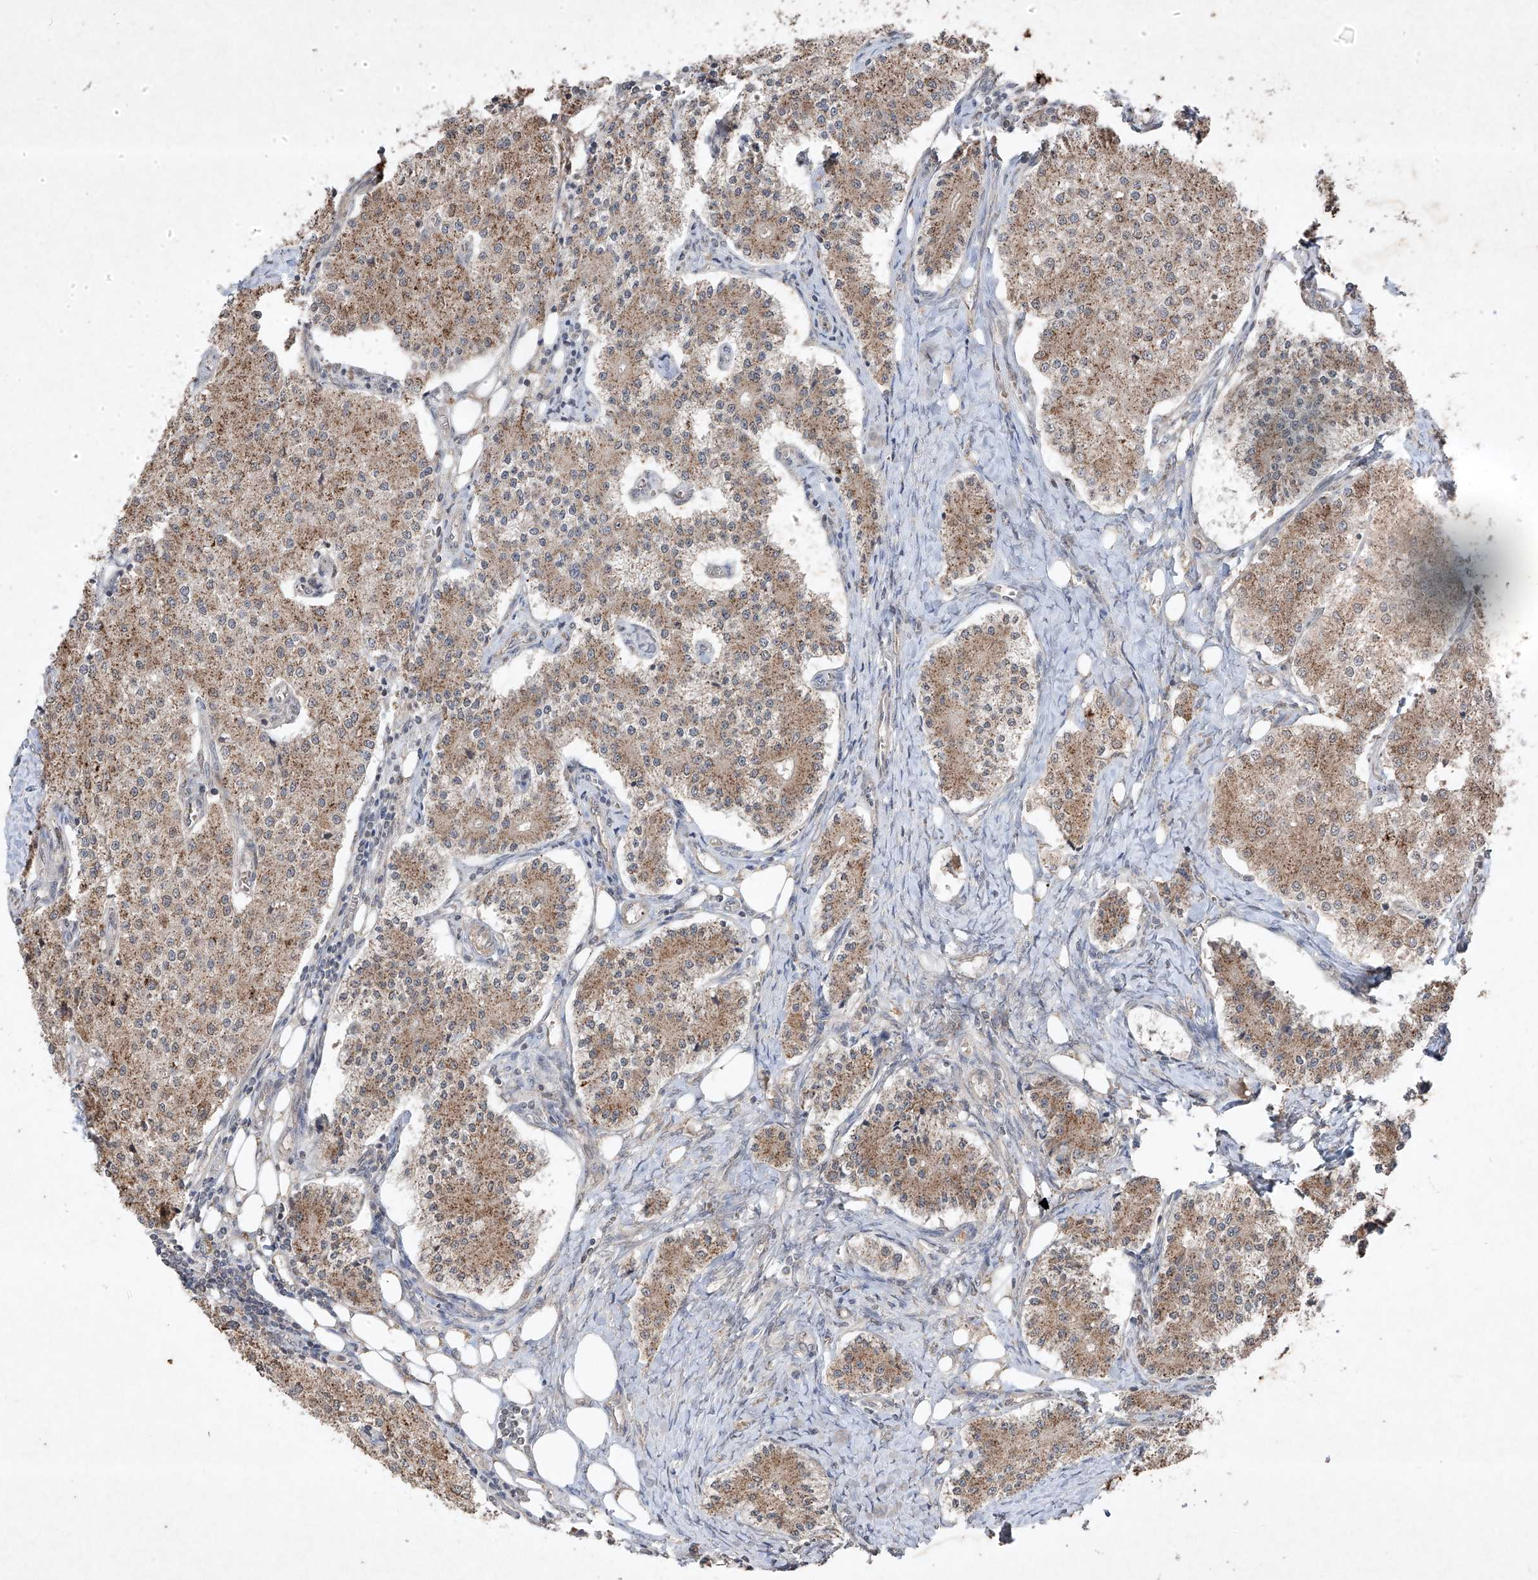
{"staining": {"intensity": "moderate", "quantity": ">75%", "location": "cytoplasmic/membranous"}, "tissue": "carcinoid", "cell_type": "Tumor cells", "image_type": "cancer", "snomed": [{"axis": "morphology", "description": "Carcinoid, malignant, NOS"}, {"axis": "topography", "description": "Colon"}], "caption": "High-power microscopy captured an immunohistochemistry micrograph of carcinoid (malignant), revealing moderate cytoplasmic/membranous expression in approximately >75% of tumor cells.", "gene": "ABCD3", "patient": {"sex": "female", "age": 52}}